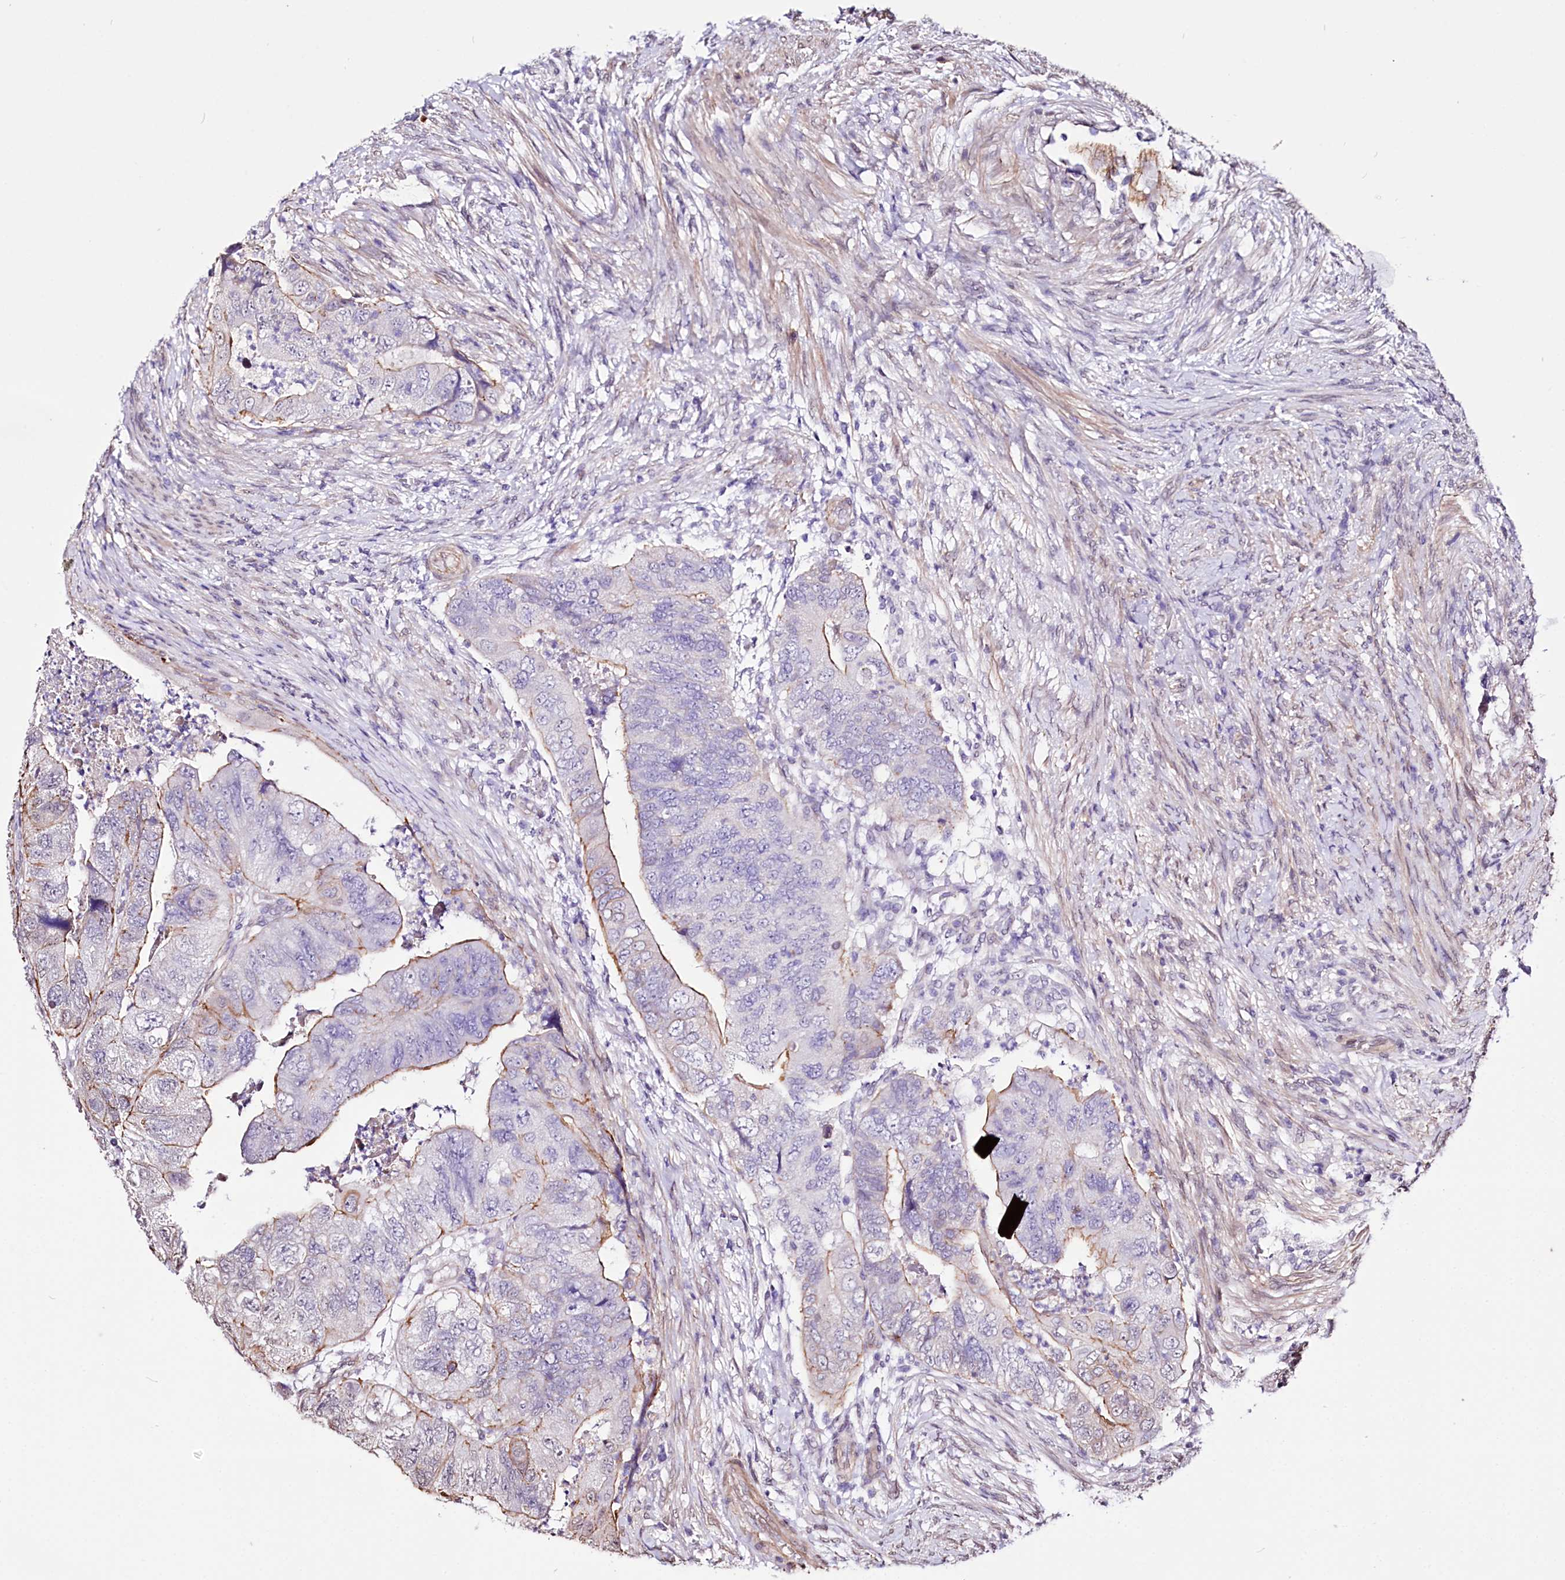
{"staining": {"intensity": "moderate", "quantity": "<25%", "location": "cytoplasmic/membranous"}, "tissue": "colorectal cancer", "cell_type": "Tumor cells", "image_type": "cancer", "snomed": [{"axis": "morphology", "description": "Adenocarcinoma, NOS"}, {"axis": "topography", "description": "Rectum"}], "caption": "IHC (DAB (3,3'-diaminobenzidine)) staining of human colorectal cancer shows moderate cytoplasmic/membranous protein positivity in about <25% of tumor cells. (Brightfield microscopy of DAB IHC at high magnification).", "gene": "ST7", "patient": {"sex": "male", "age": 63}}